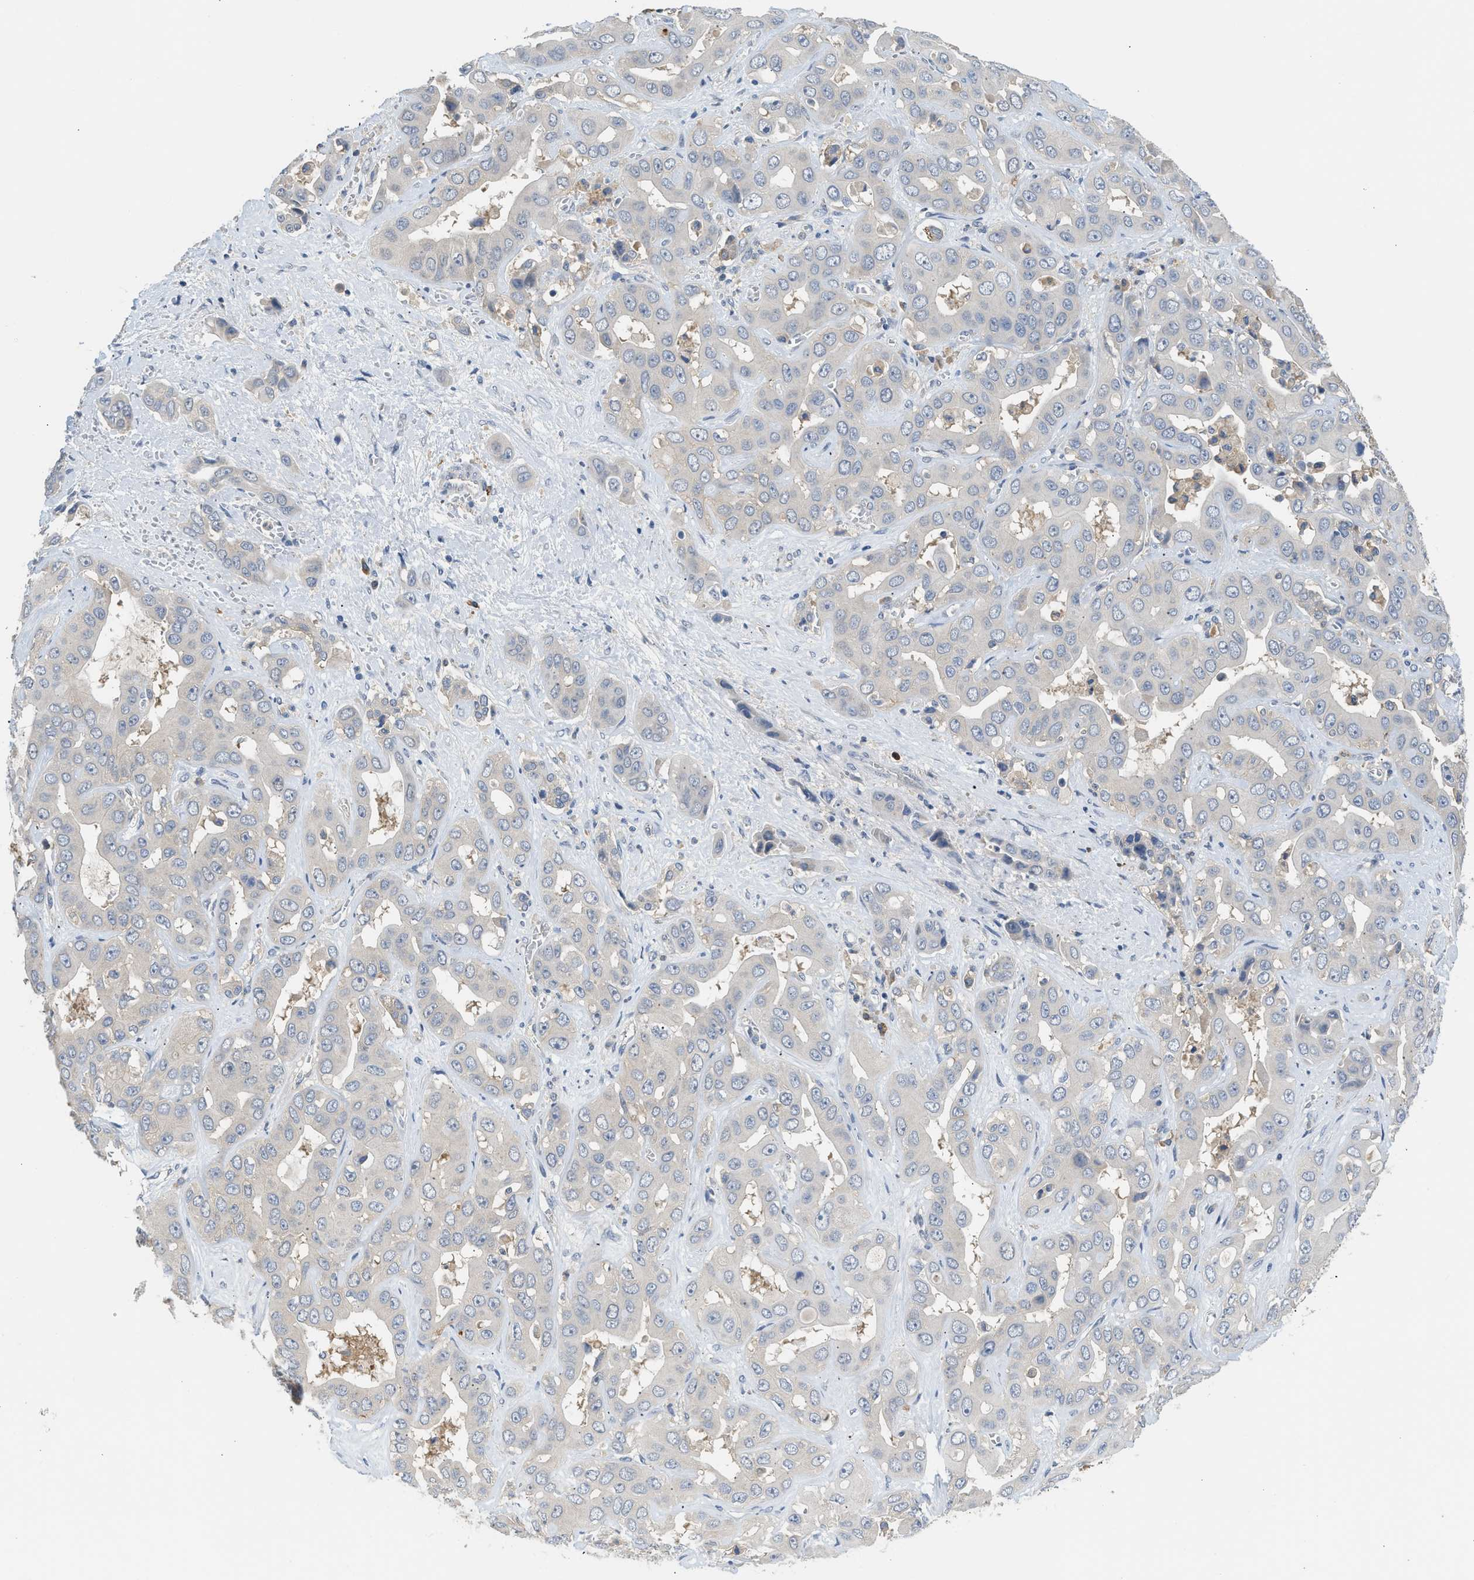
{"staining": {"intensity": "negative", "quantity": "none", "location": "none"}, "tissue": "liver cancer", "cell_type": "Tumor cells", "image_type": "cancer", "snomed": [{"axis": "morphology", "description": "Cholangiocarcinoma"}, {"axis": "topography", "description": "Liver"}], "caption": "High magnification brightfield microscopy of cholangiocarcinoma (liver) stained with DAB (3,3'-diaminobenzidine) (brown) and counterstained with hematoxylin (blue): tumor cells show no significant positivity.", "gene": "RHBDF2", "patient": {"sex": "female", "age": 52}}